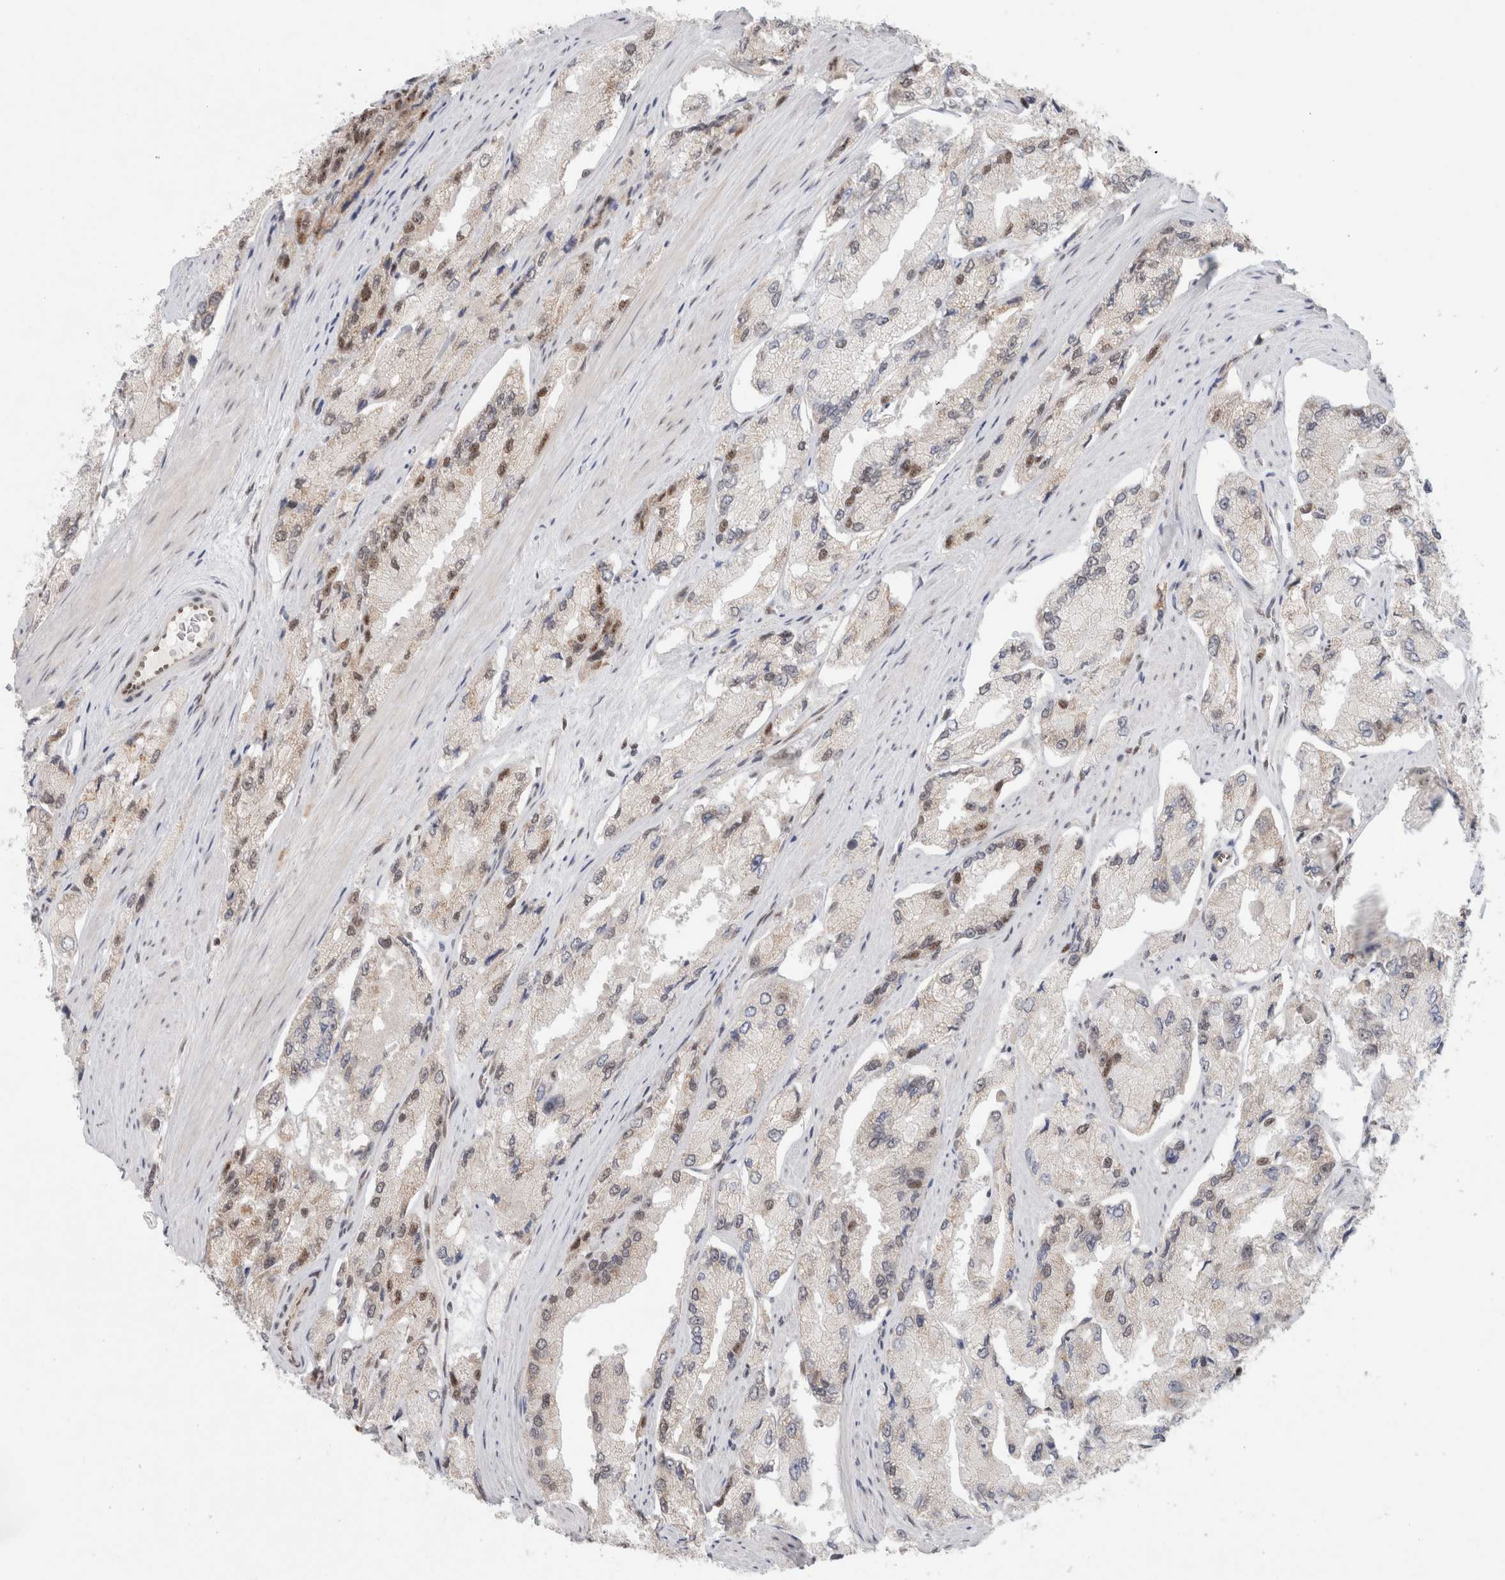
{"staining": {"intensity": "moderate", "quantity": "<25%", "location": "nuclear"}, "tissue": "prostate cancer", "cell_type": "Tumor cells", "image_type": "cancer", "snomed": [{"axis": "morphology", "description": "Adenocarcinoma, High grade"}, {"axis": "topography", "description": "Prostate"}], "caption": "Protein staining shows moderate nuclear expression in approximately <25% of tumor cells in adenocarcinoma (high-grade) (prostate).", "gene": "TRMT12", "patient": {"sex": "male", "age": 58}}